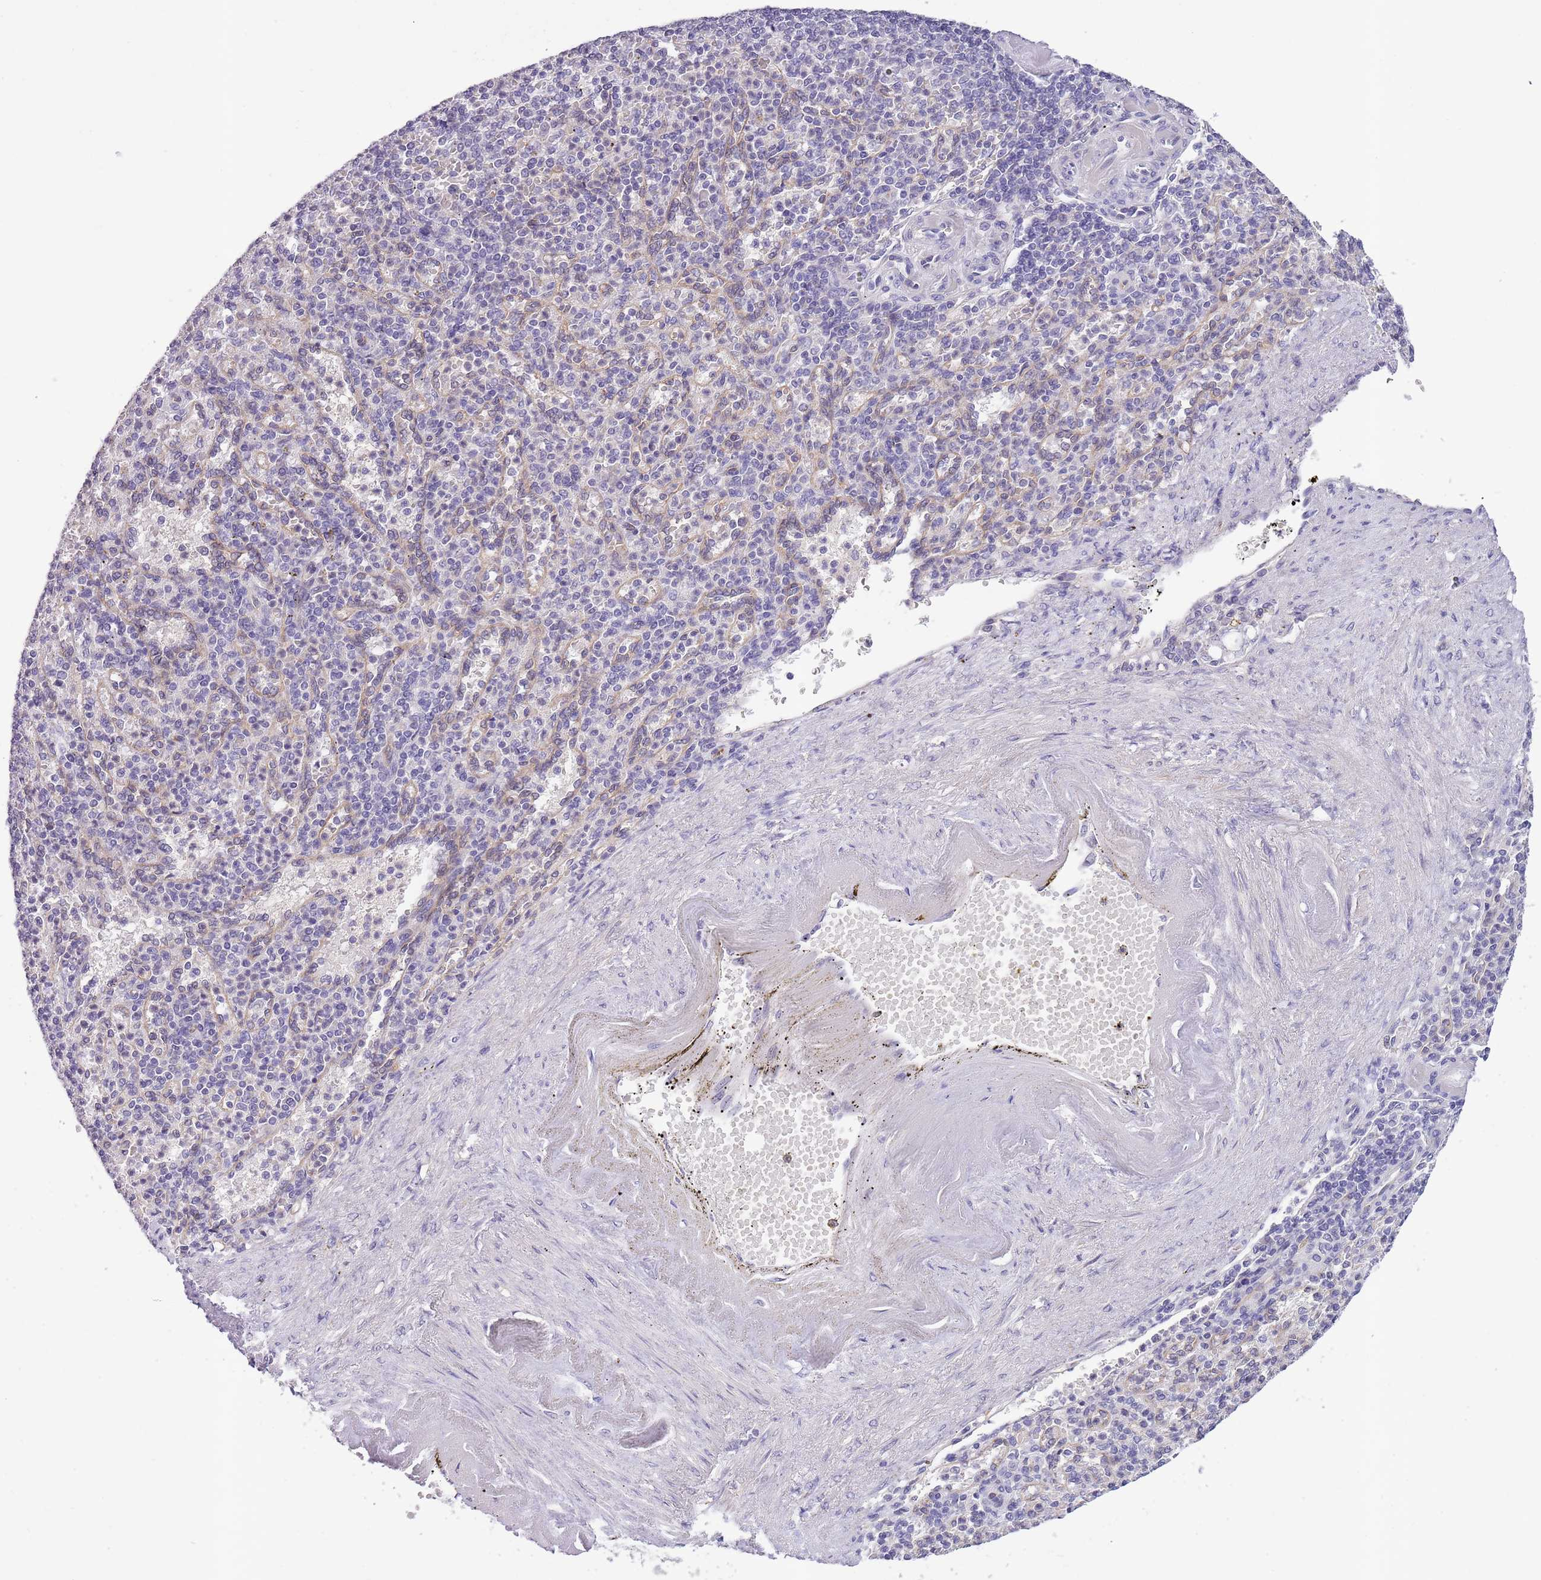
{"staining": {"intensity": "negative", "quantity": "none", "location": "none"}, "tissue": "spleen", "cell_type": "Cells in red pulp", "image_type": "normal", "snomed": [{"axis": "morphology", "description": "Normal tissue, NOS"}, {"axis": "topography", "description": "Spleen"}], "caption": "A high-resolution micrograph shows immunohistochemistry (IHC) staining of benign spleen, which demonstrates no significant positivity in cells in red pulp. Brightfield microscopy of immunohistochemistry stained with DAB (3,3'-diaminobenzidine) (brown) and hematoxylin (blue), captured at high magnification.", "gene": "ZNF658", "patient": {"sex": "female", "age": 74}}